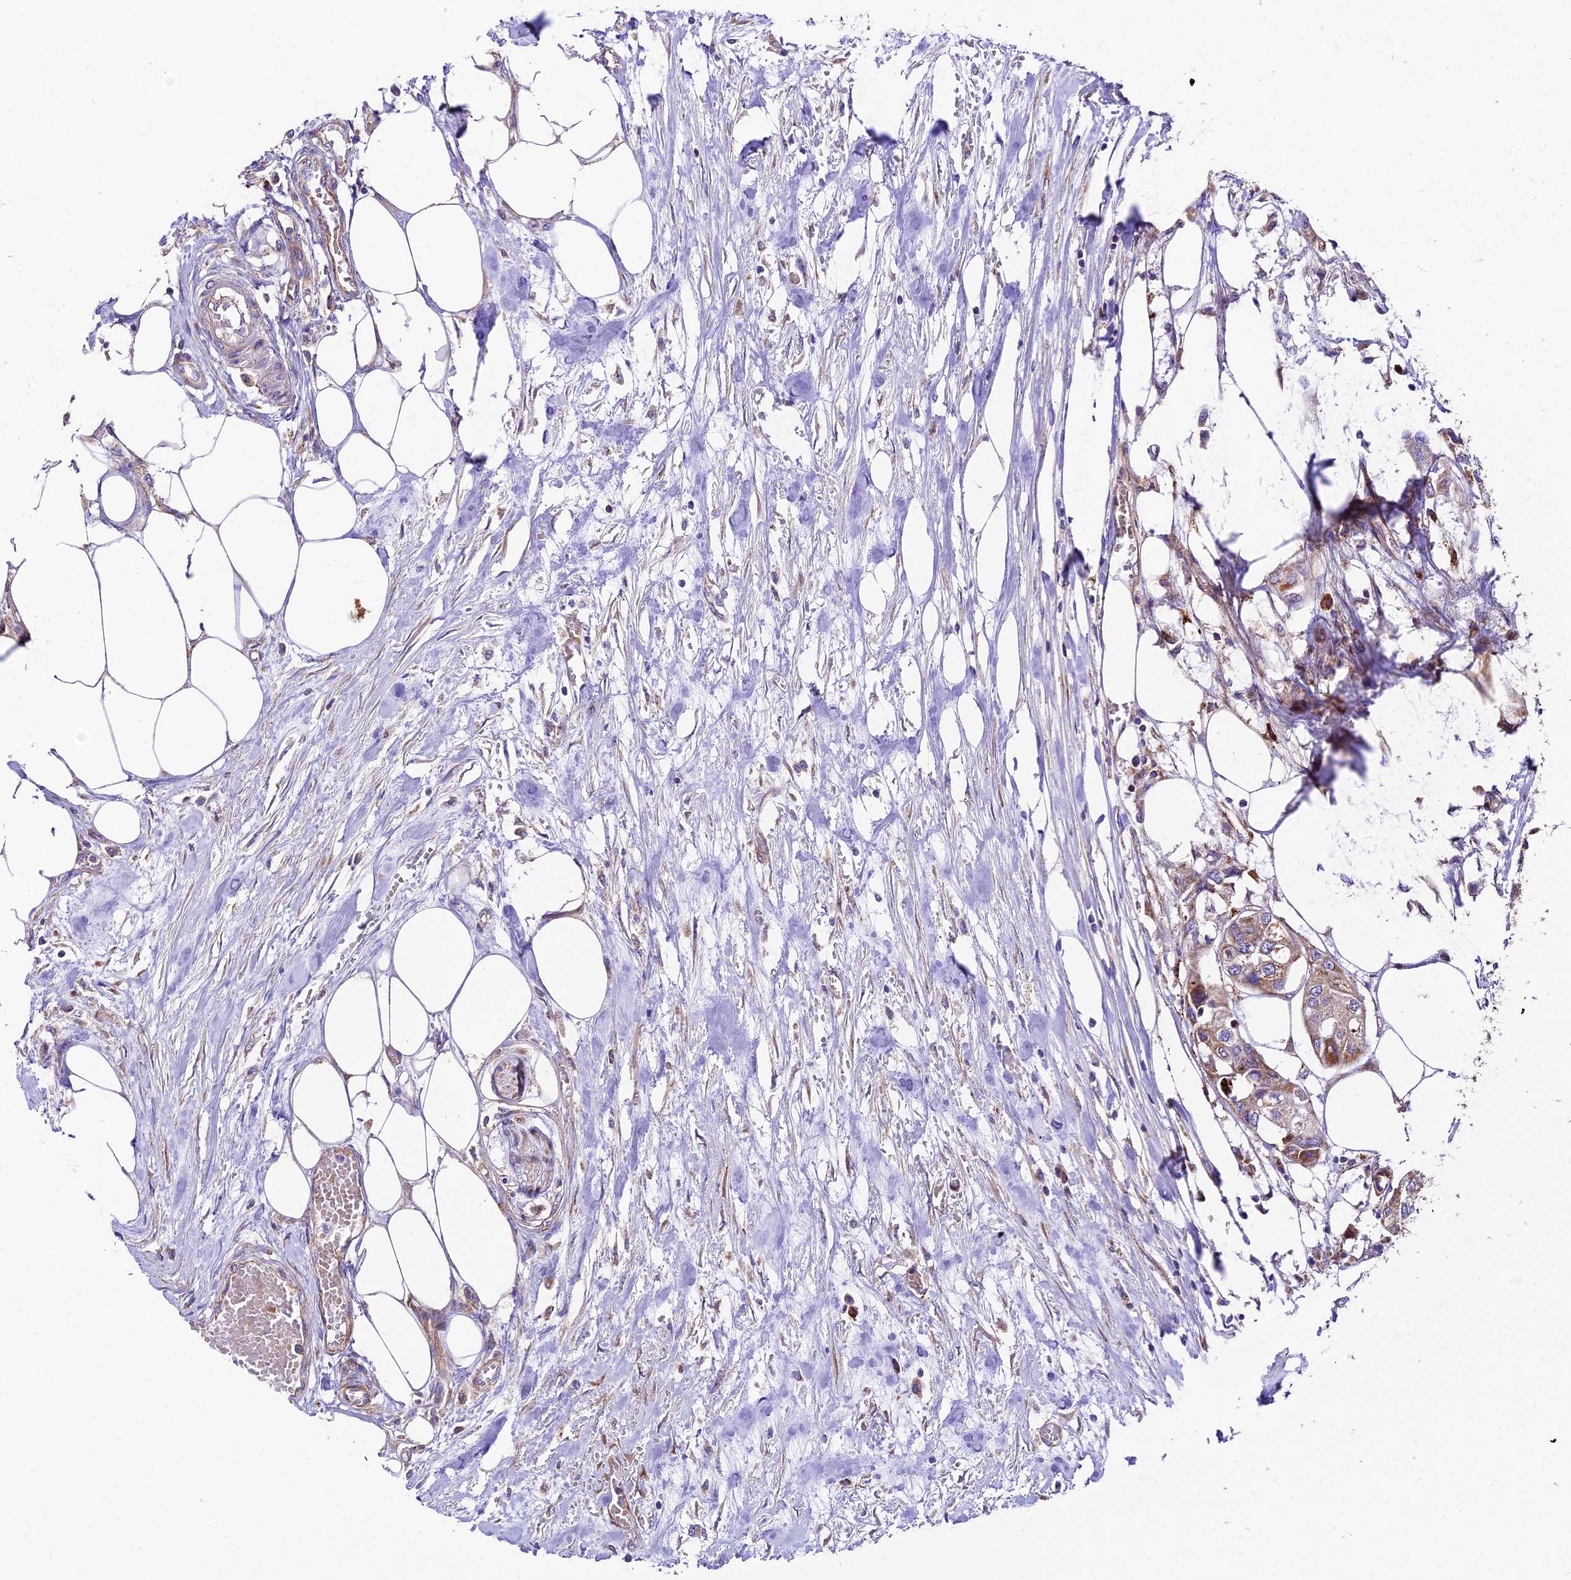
{"staining": {"intensity": "moderate", "quantity": "<25%", "location": "cytoplasmic/membranous"}, "tissue": "urothelial cancer", "cell_type": "Tumor cells", "image_type": "cancer", "snomed": [{"axis": "morphology", "description": "Urothelial carcinoma, High grade"}, {"axis": "topography", "description": "Urinary bladder"}], "caption": "IHC micrograph of human urothelial cancer stained for a protein (brown), which exhibits low levels of moderate cytoplasmic/membranous positivity in about <25% of tumor cells.", "gene": "VPS13C", "patient": {"sex": "male", "age": 64}}